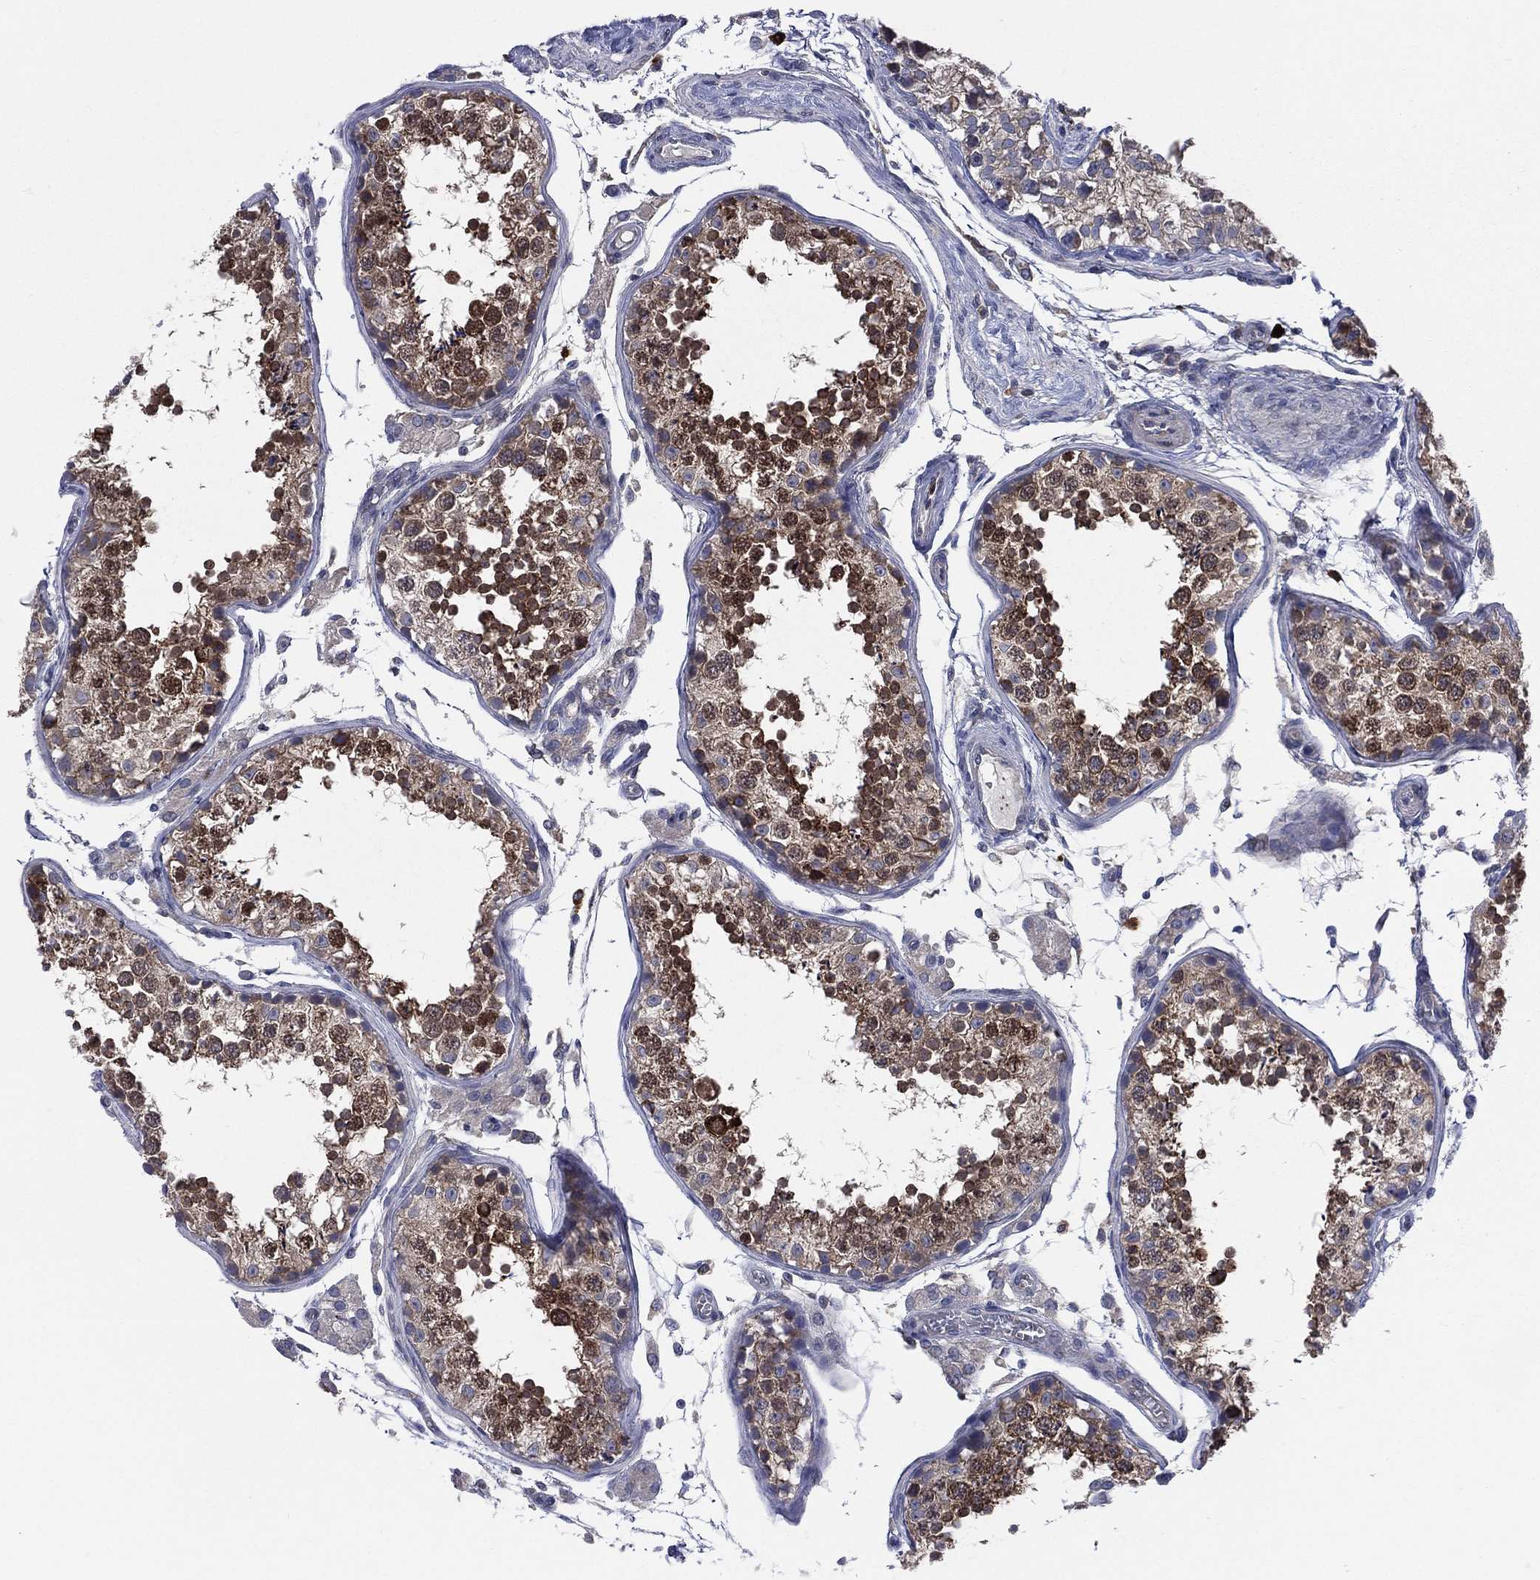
{"staining": {"intensity": "strong", "quantity": "25%-75%", "location": "cytoplasmic/membranous"}, "tissue": "testis", "cell_type": "Cells in seminiferous ducts", "image_type": "normal", "snomed": [{"axis": "morphology", "description": "Normal tissue, NOS"}, {"axis": "topography", "description": "Testis"}], "caption": "Testis stained with a brown dye reveals strong cytoplasmic/membranous positive staining in about 25%-75% of cells in seminiferous ducts.", "gene": "CCDC159", "patient": {"sex": "male", "age": 29}}